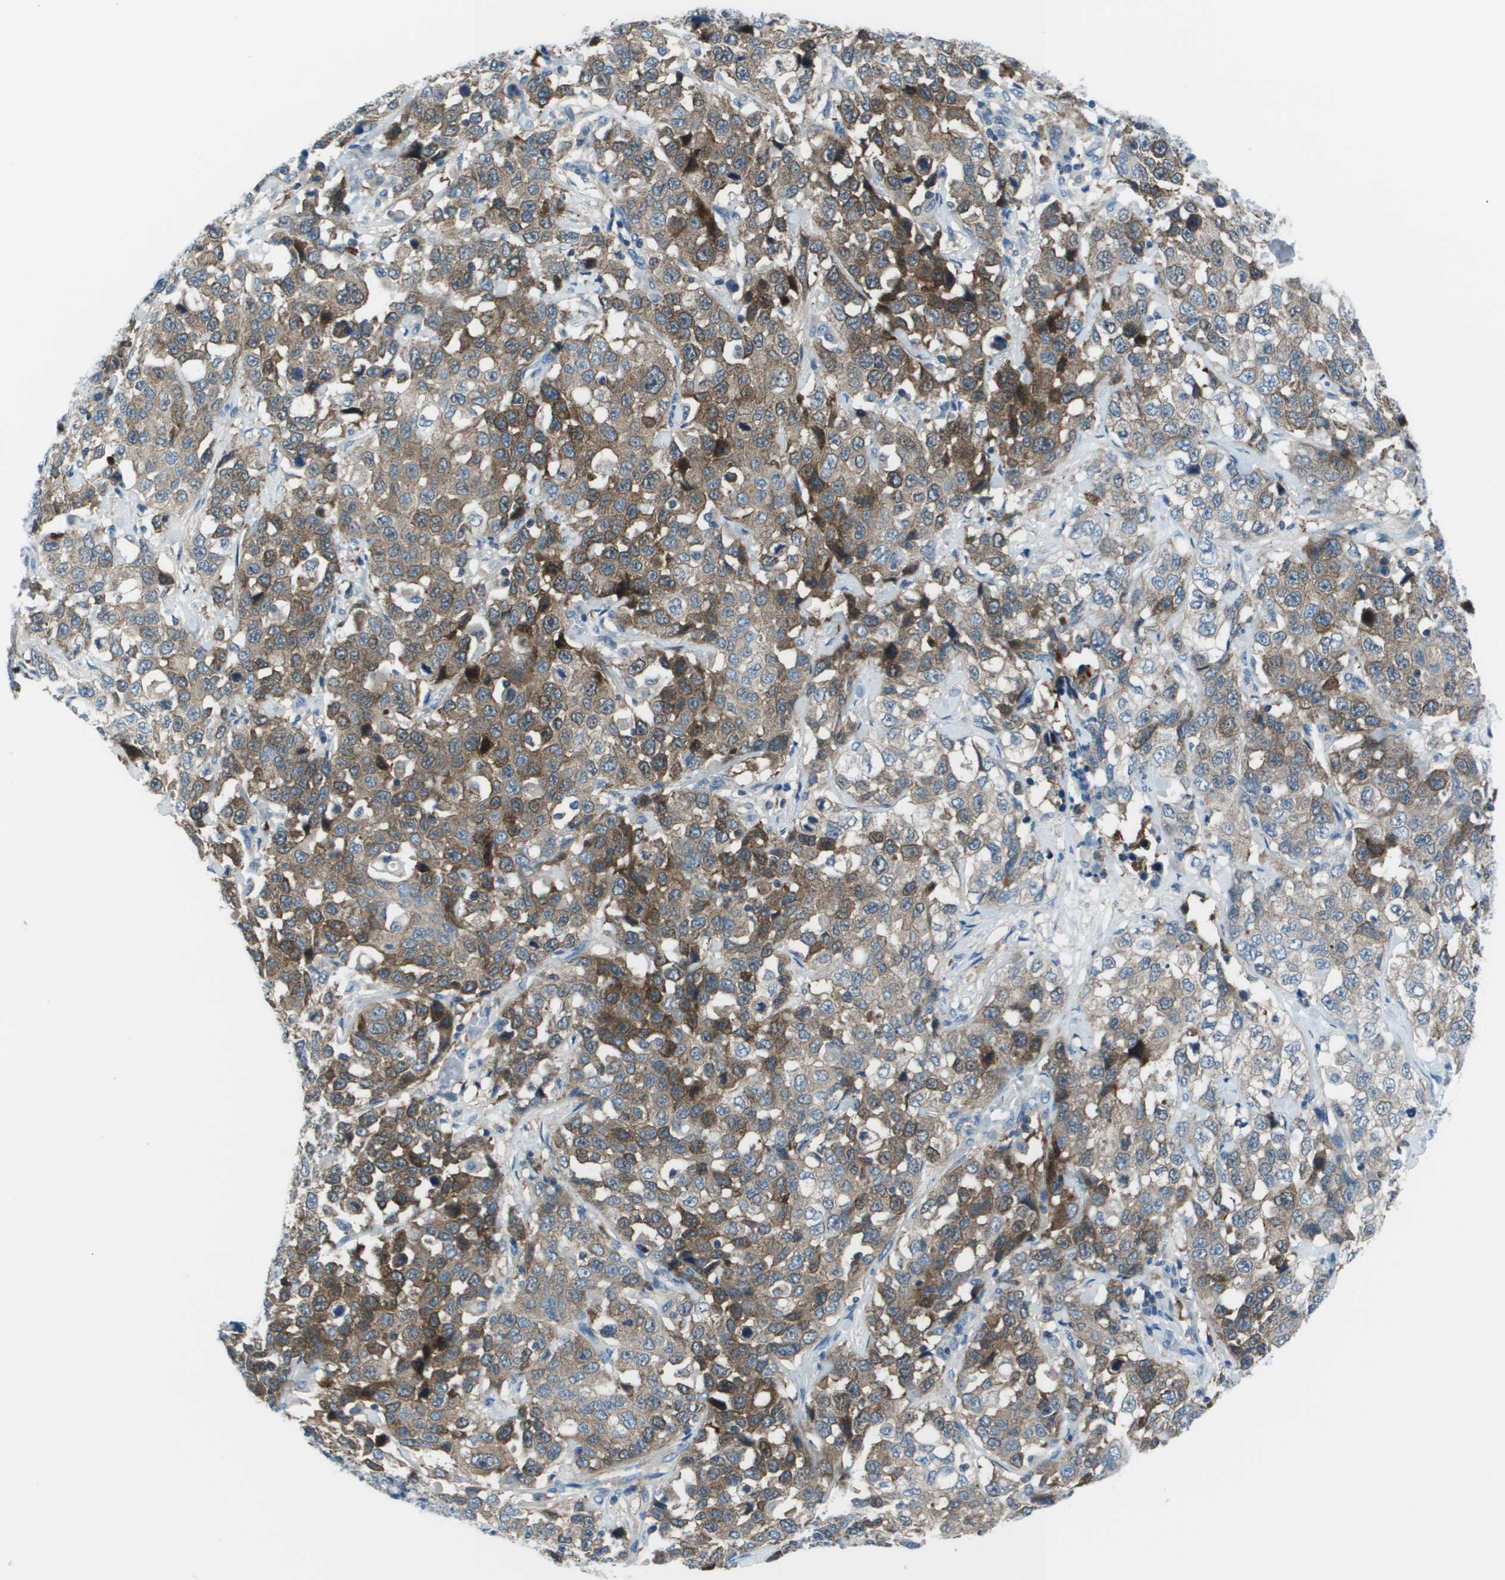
{"staining": {"intensity": "moderate", "quantity": ">75%", "location": "cytoplasmic/membranous"}, "tissue": "stomach cancer", "cell_type": "Tumor cells", "image_type": "cancer", "snomed": [{"axis": "morphology", "description": "Normal tissue, NOS"}, {"axis": "morphology", "description": "Adenocarcinoma, NOS"}, {"axis": "topography", "description": "Stomach"}], "caption": "This histopathology image shows adenocarcinoma (stomach) stained with IHC to label a protein in brown. The cytoplasmic/membranous of tumor cells show moderate positivity for the protein. Nuclei are counter-stained blue.", "gene": "STIP1", "patient": {"sex": "male", "age": 48}}